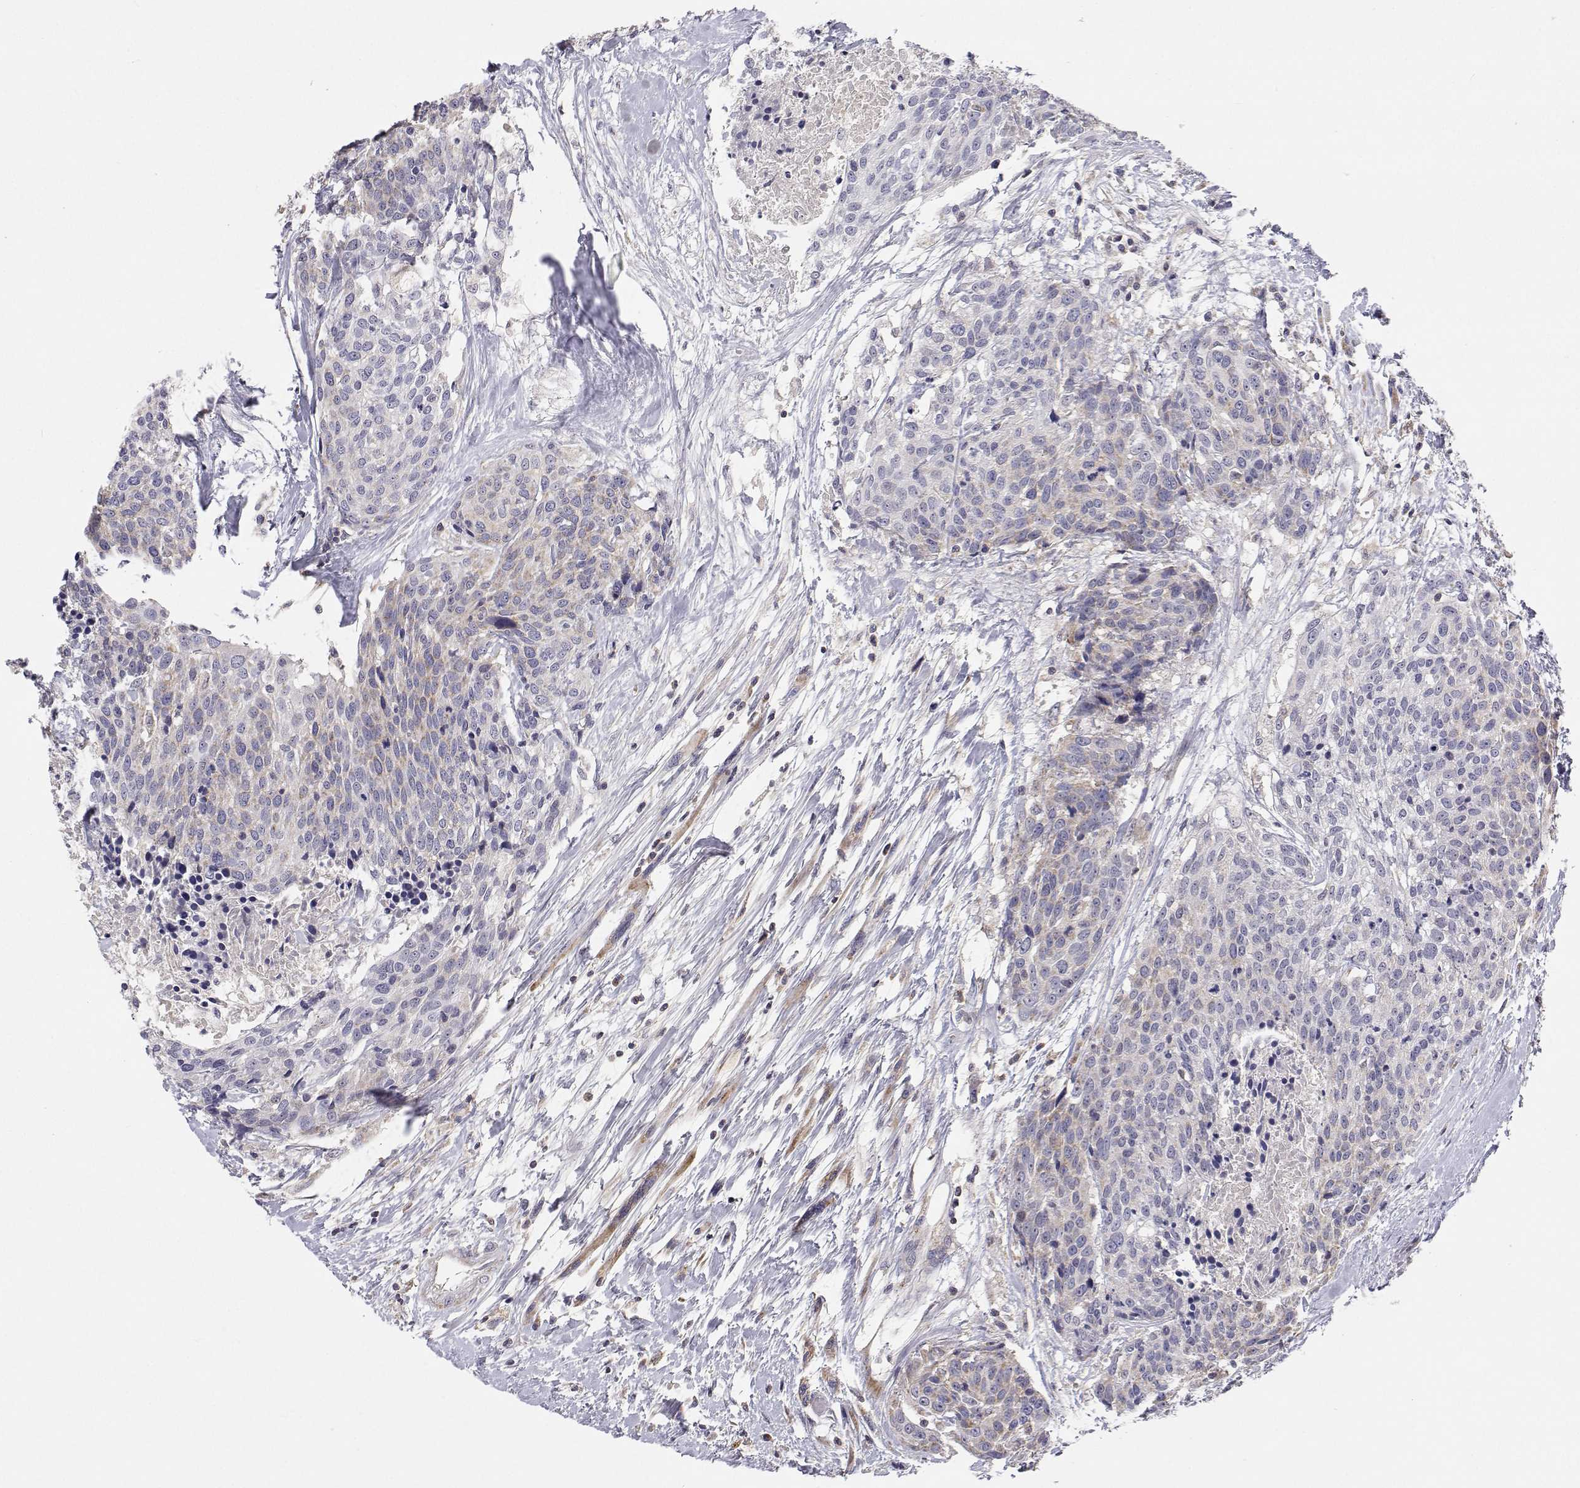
{"staining": {"intensity": "weak", "quantity": "<25%", "location": "cytoplasmic/membranous"}, "tissue": "head and neck cancer", "cell_type": "Tumor cells", "image_type": "cancer", "snomed": [{"axis": "morphology", "description": "Squamous cell carcinoma, NOS"}, {"axis": "topography", "description": "Oral tissue"}, {"axis": "topography", "description": "Head-Neck"}], "caption": "The immunohistochemistry micrograph has no significant expression in tumor cells of squamous cell carcinoma (head and neck) tissue. Brightfield microscopy of IHC stained with DAB (brown) and hematoxylin (blue), captured at high magnification.", "gene": "MRPL3", "patient": {"sex": "male", "age": 64}}